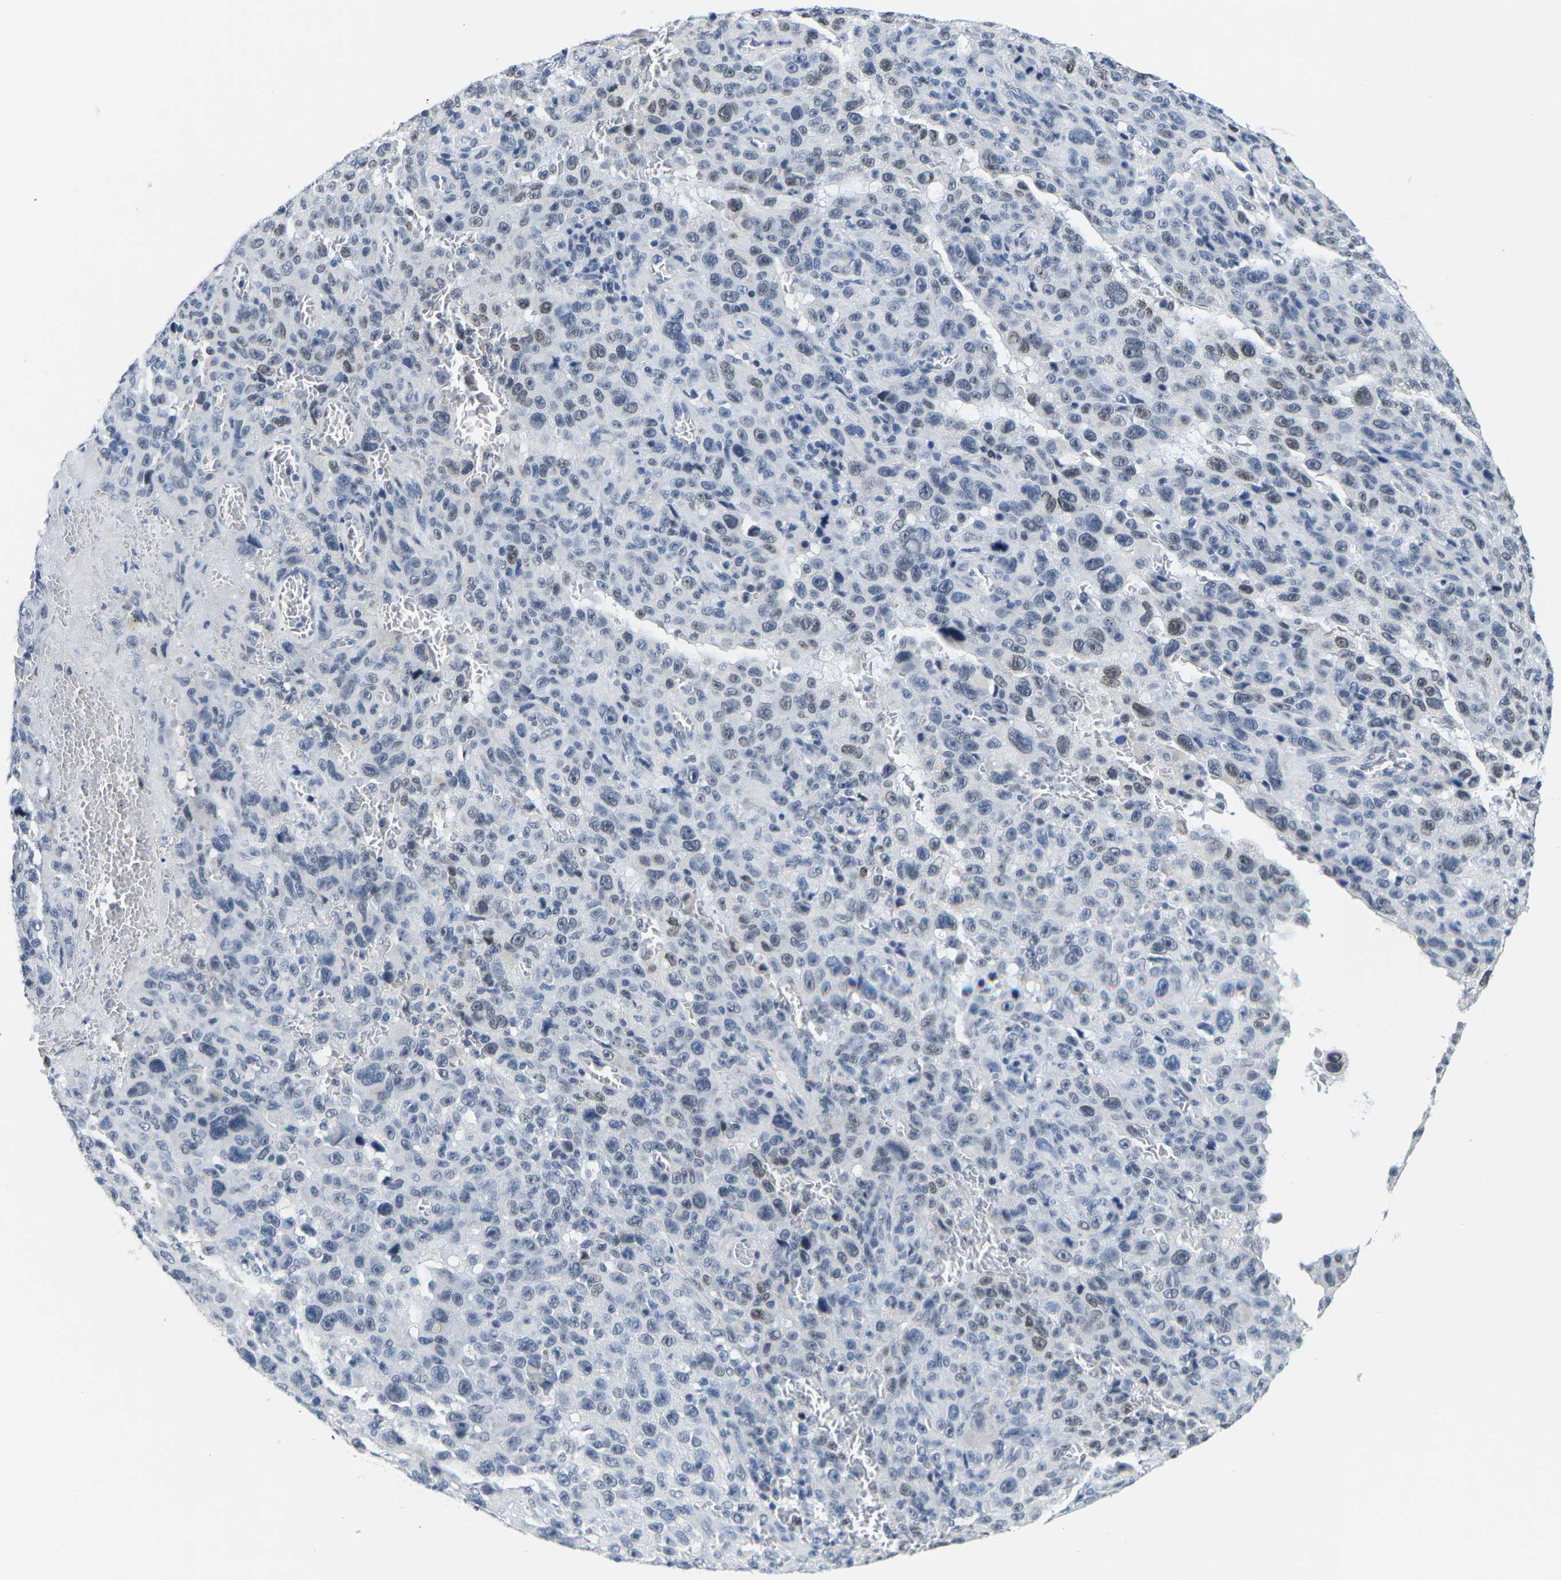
{"staining": {"intensity": "weak", "quantity": "<25%", "location": "nuclear"}, "tissue": "melanoma", "cell_type": "Tumor cells", "image_type": "cancer", "snomed": [{"axis": "morphology", "description": "Malignant melanoma, NOS"}, {"axis": "topography", "description": "Skin"}], "caption": "Immunohistochemistry (IHC) image of neoplastic tissue: human melanoma stained with DAB (3,3'-diaminobenzidine) displays no significant protein positivity in tumor cells. The staining is performed using DAB (3,3'-diaminobenzidine) brown chromogen with nuclei counter-stained in using hematoxylin.", "gene": "SETD1B", "patient": {"sex": "female", "age": 82}}